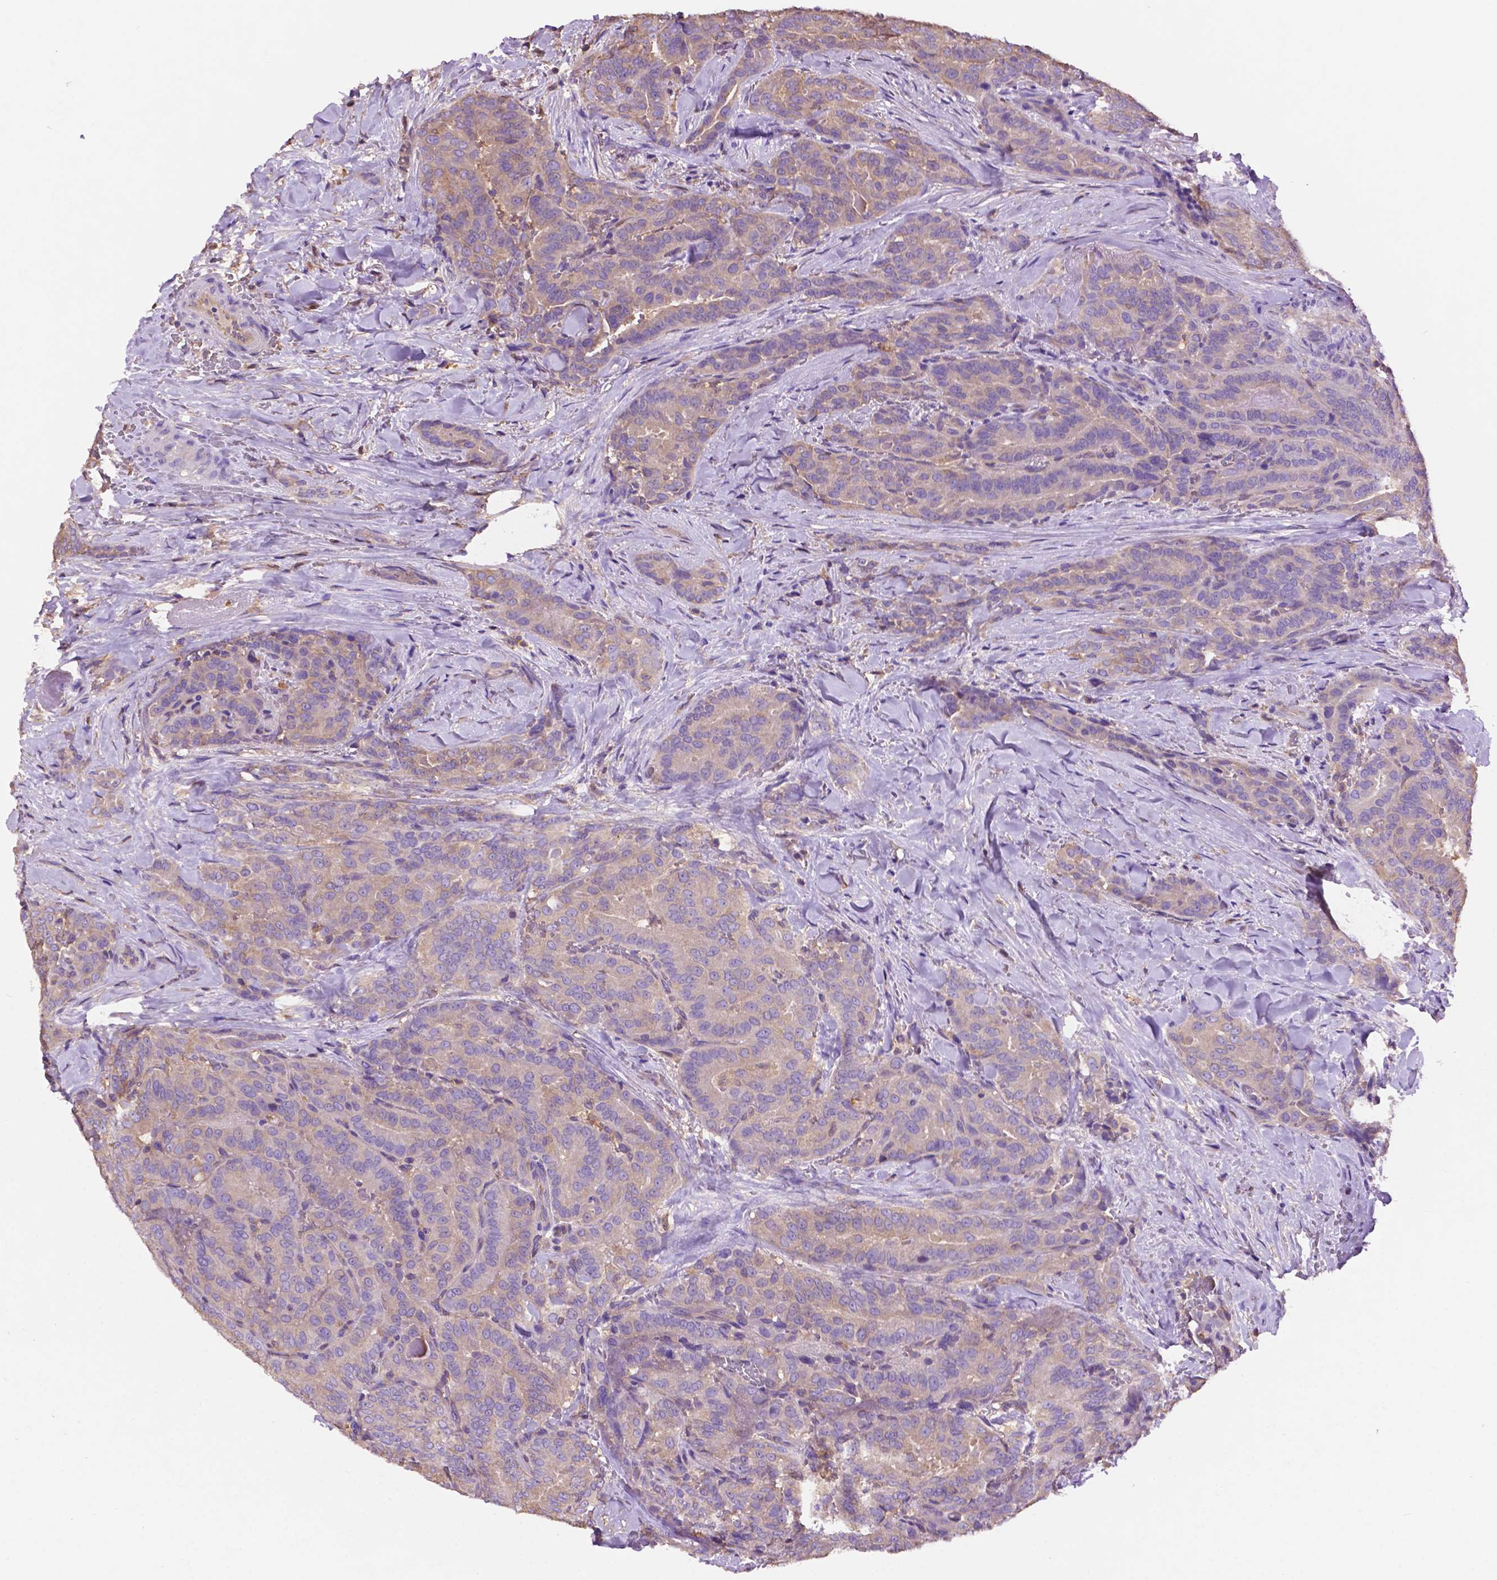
{"staining": {"intensity": "weak", "quantity": "<25%", "location": "cytoplasmic/membranous"}, "tissue": "thyroid cancer", "cell_type": "Tumor cells", "image_type": "cancer", "snomed": [{"axis": "morphology", "description": "Papillary adenocarcinoma, NOS"}, {"axis": "topography", "description": "Thyroid gland"}], "caption": "Tumor cells show no significant protein expression in thyroid cancer (papillary adenocarcinoma).", "gene": "GDPD5", "patient": {"sex": "male", "age": 61}}